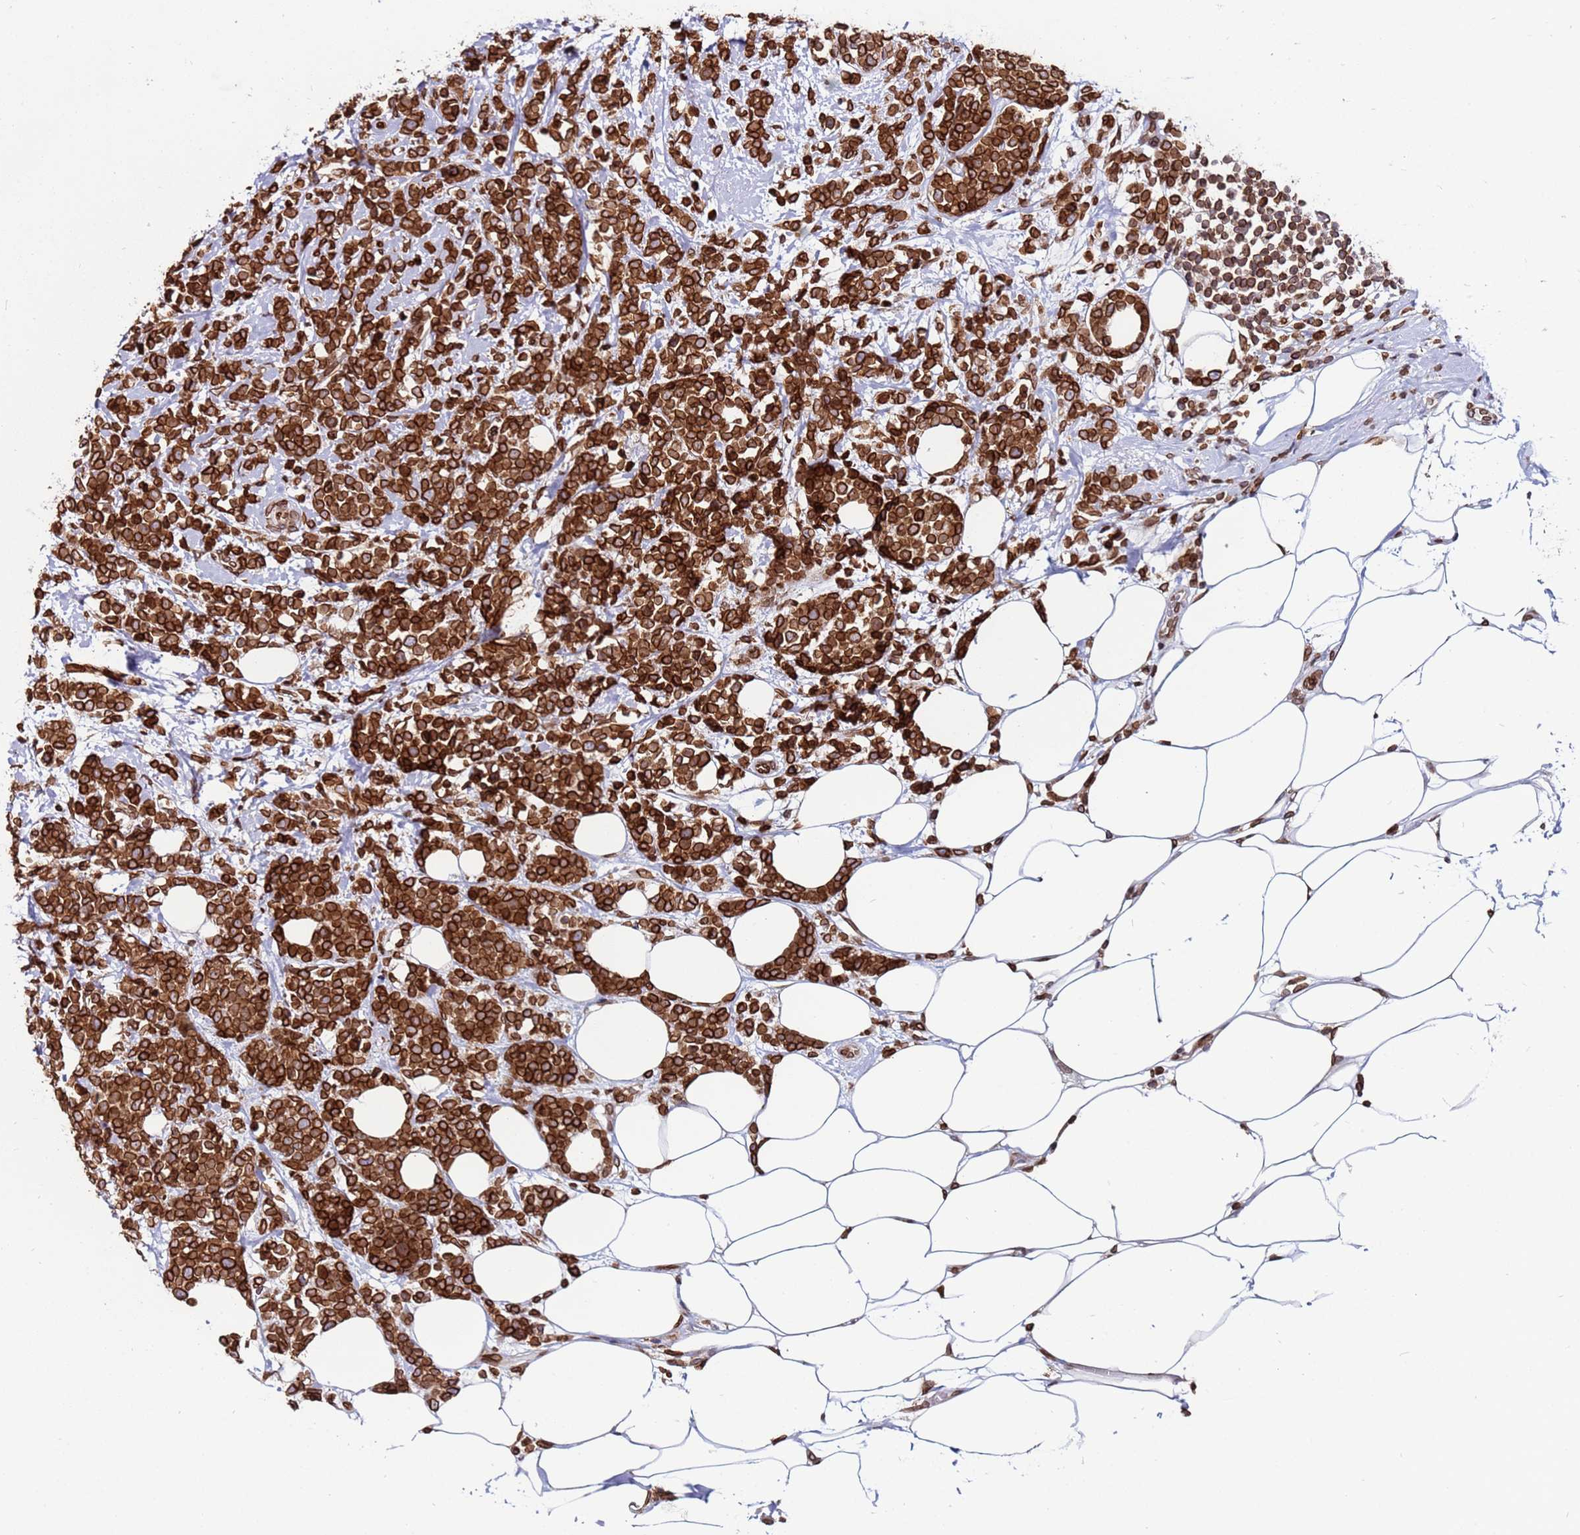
{"staining": {"intensity": "strong", "quantity": ">75%", "location": "cytoplasmic/membranous,nuclear"}, "tissue": "breast cancer", "cell_type": "Tumor cells", "image_type": "cancer", "snomed": [{"axis": "morphology", "description": "Lobular carcinoma"}, {"axis": "topography", "description": "Breast"}], "caption": "A high amount of strong cytoplasmic/membranous and nuclear expression is seen in about >75% of tumor cells in lobular carcinoma (breast) tissue. The protein of interest is stained brown, and the nuclei are stained in blue (DAB (3,3'-diaminobenzidine) IHC with brightfield microscopy, high magnification).", "gene": "TOR1AIP1", "patient": {"sex": "female", "age": 58}}